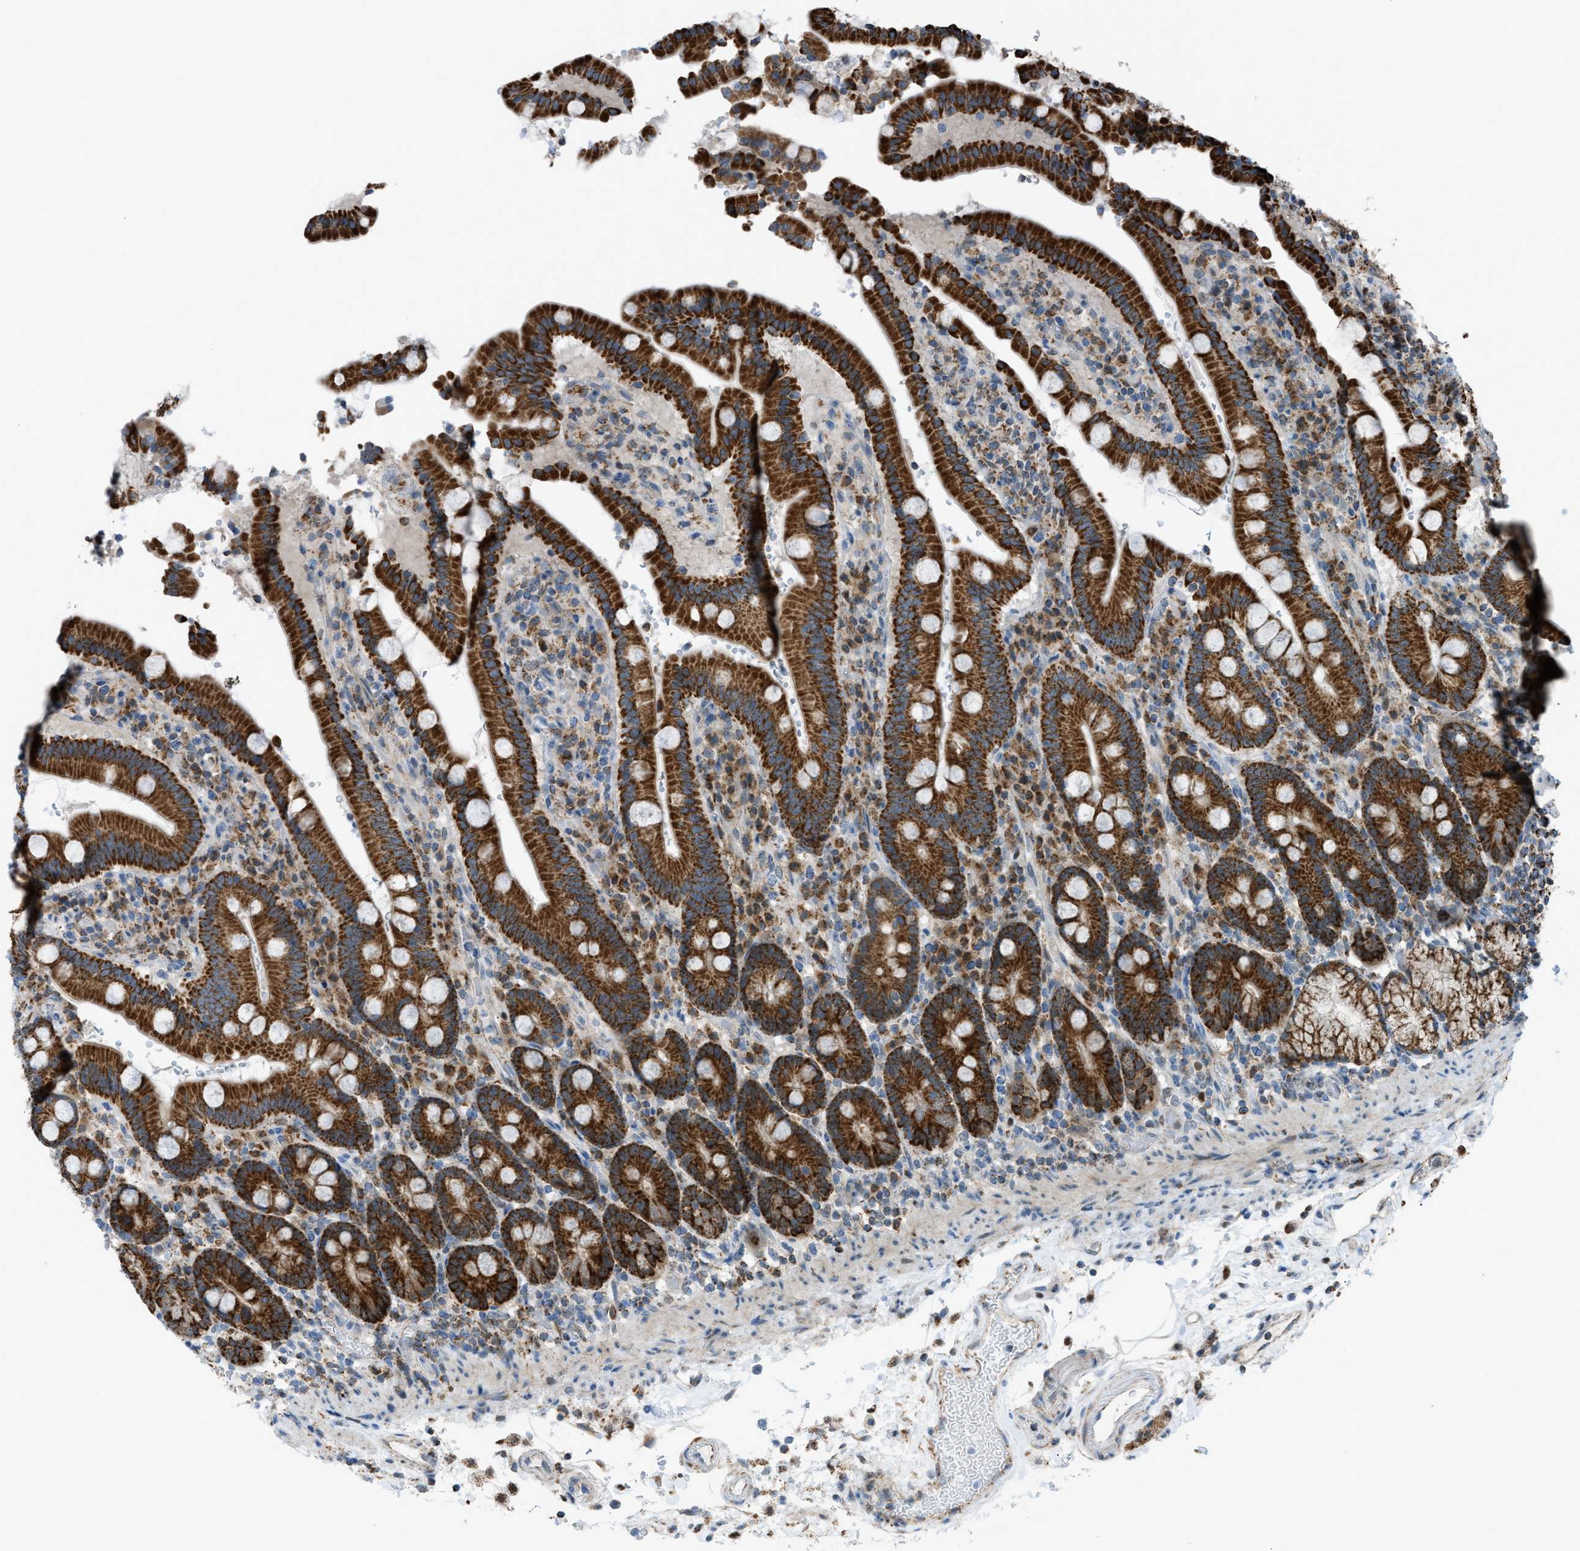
{"staining": {"intensity": "strong", "quantity": ">75%", "location": "cytoplasmic/membranous"}, "tissue": "duodenum", "cell_type": "Glandular cells", "image_type": "normal", "snomed": [{"axis": "morphology", "description": "Normal tissue, NOS"}, {"axis": "topography", "description": "Small intestine, NOS"}], "caption": "Duodenum was stained to show a protein in brown. There is high levels of strong cytoplasmic/membranous expression in approximately >75% of glandular cells. (DAB IHC, brown staining for protein, blue staining for nuclei).", "gene": "SRM", "patient": {"sex": "female", "age": 71}}